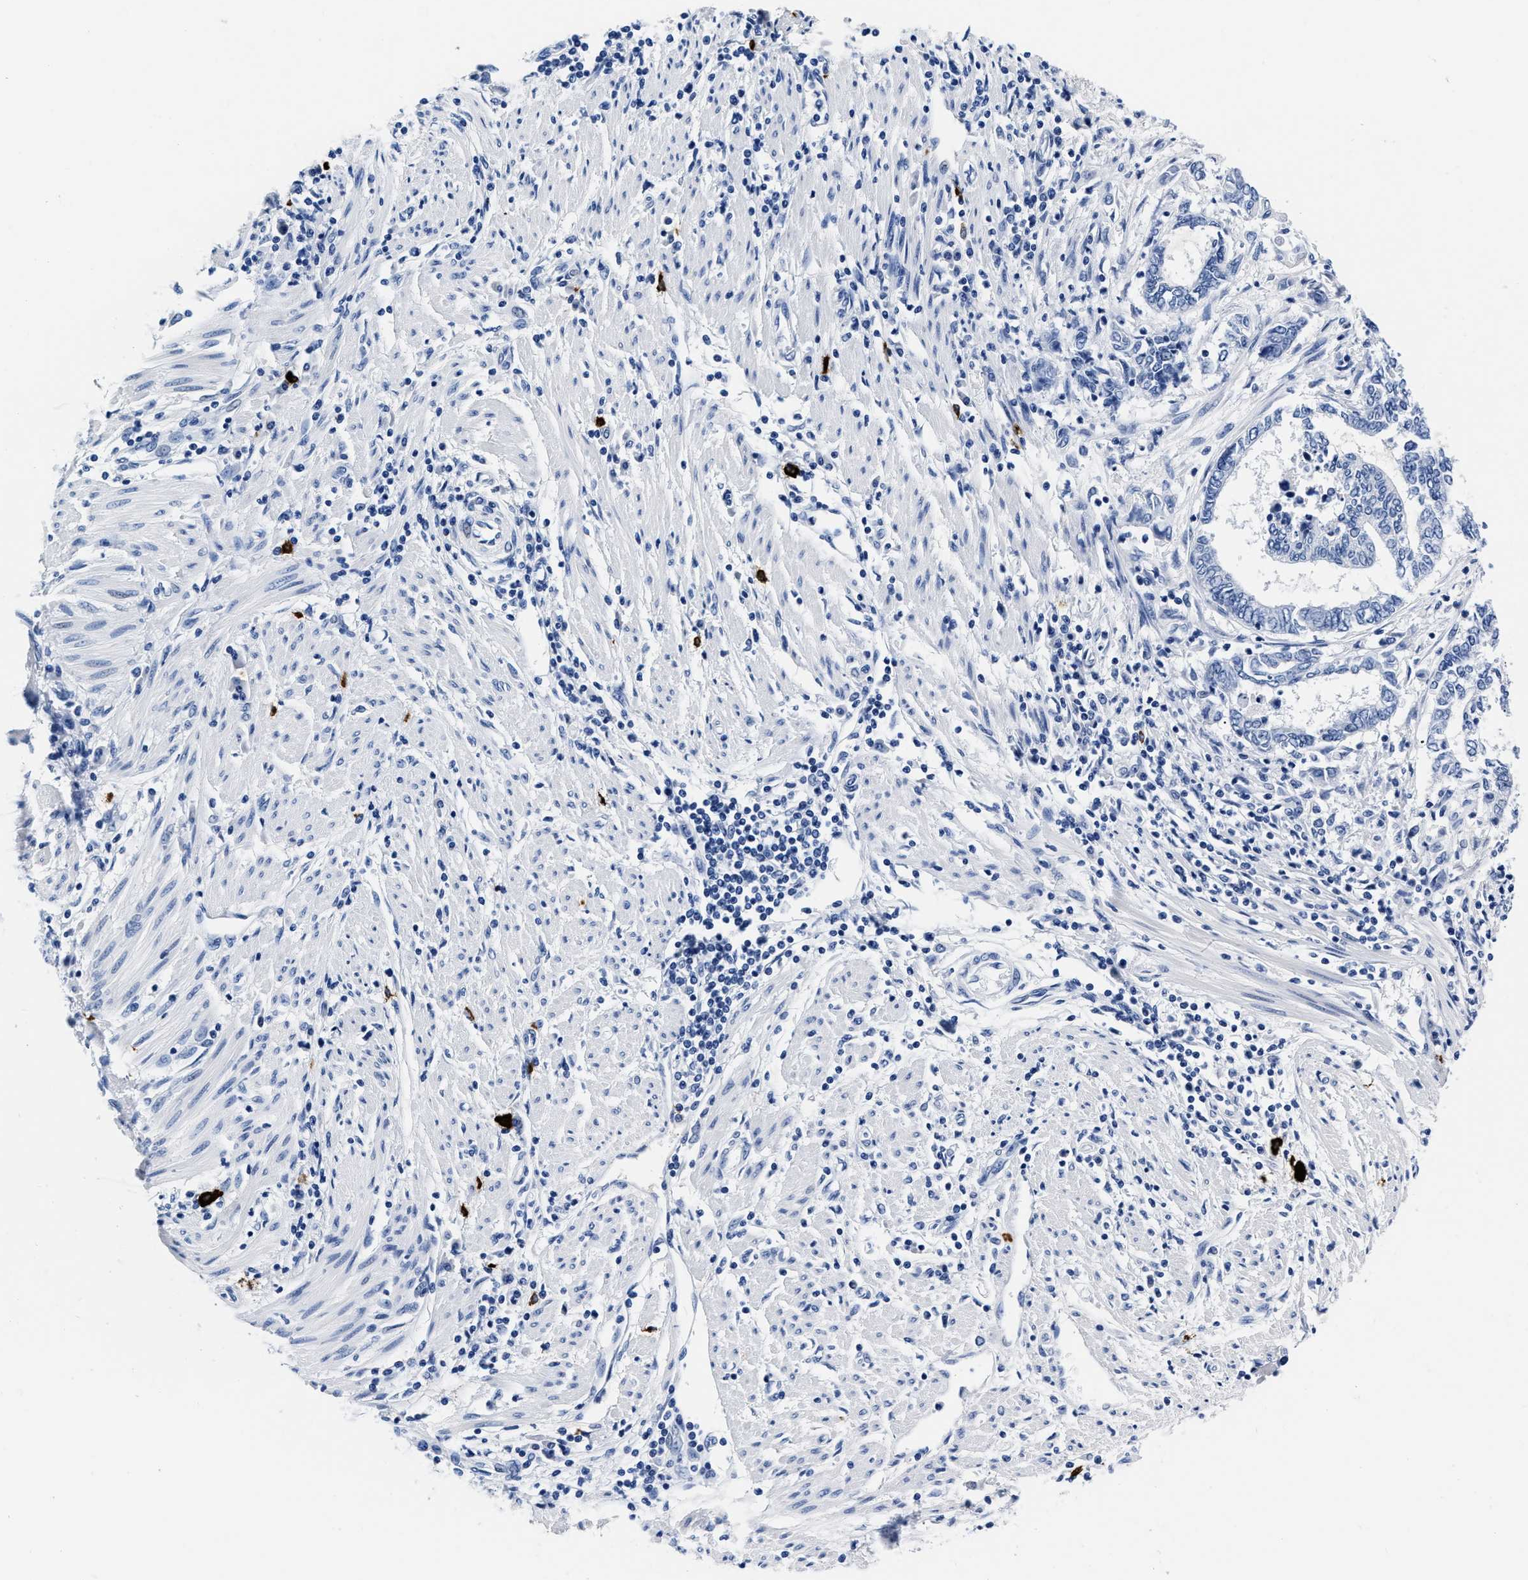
{"staining": {"intensity": "negative", "quantity": "none", "location": "none"}, "tissue": "endometrial cancer", "cell_type": "Tumor cells", "image_type": "cancer", "snomed": [{"axis": "morphology", "description": "Adenocarcinoma, NOS"}, {"axis": "topography", "description": "Uterus"}, {"axis": "topography", "description": "Endometrium"}], "caption": "A micrograph of human adenocarcinoma (endometrial) is negative for staining in tumor cells. (IHC, brightfield microscopy, high magnification).", "gene": "CER1", "patient": {"sex": "female", "age": 70}}